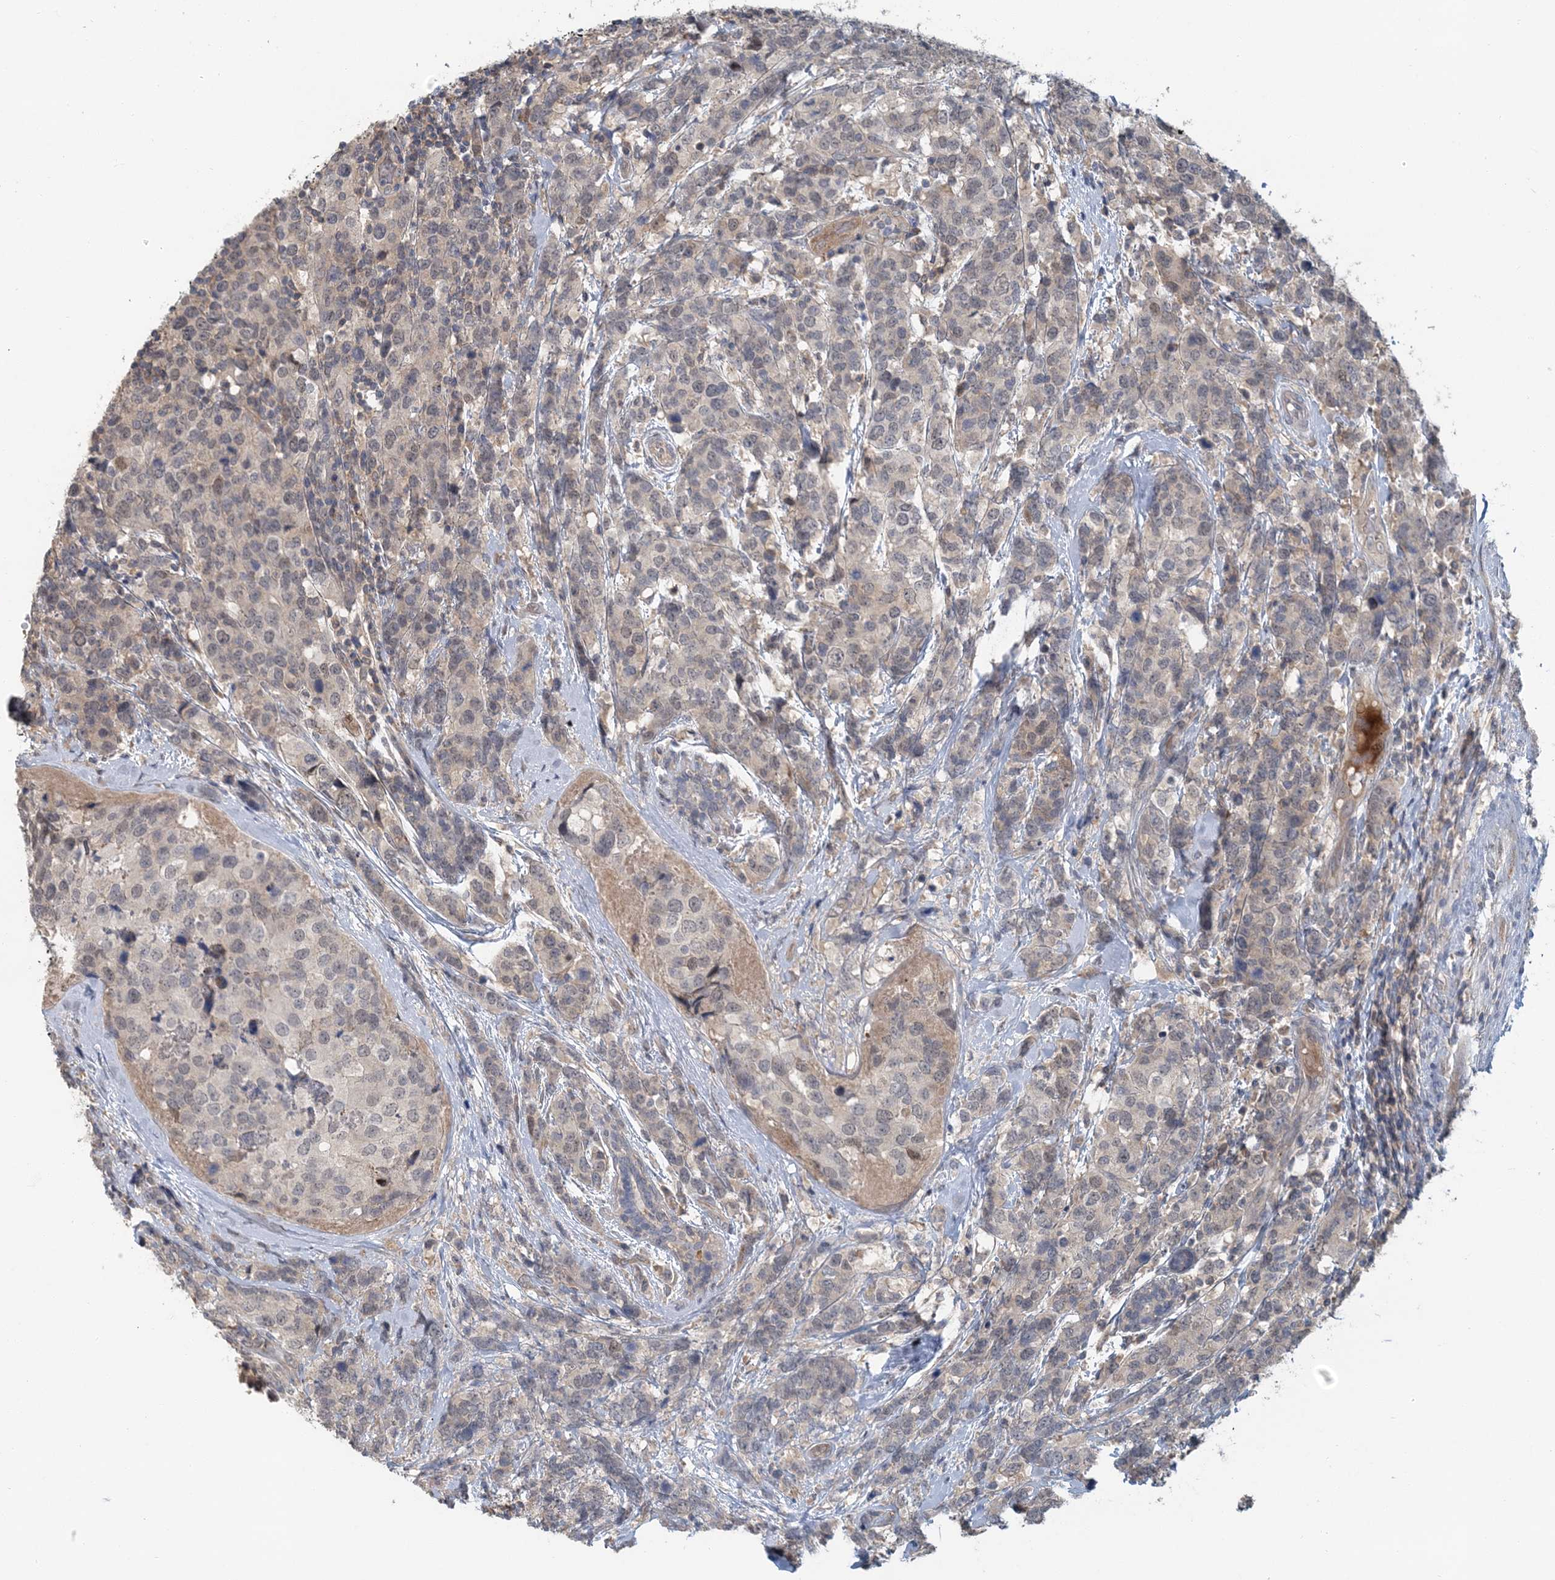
{"staining": {"intensity": "negative", "quantity": "none", "location": "none"}, "tissue": "breast cancer", "cell_type": "Tumor cells", "image_type": "cancer", "snomed": [{"axis": "morphology", "description": "Lobular carcinoma"}, {"axis": "topography", "description": "Breast"}], "caption": "High magnification brightfield microscopy of breast cancer stained with DAB (brown) and counterstained with hematoxylin (blue): tumor cells show no significant positivity. The staining is performed using DAB brown chromogen with nuclei counter-stained in using hematoxylin.", "gene": "RNF25", "patient": {"sex": "female", "age": 59}}